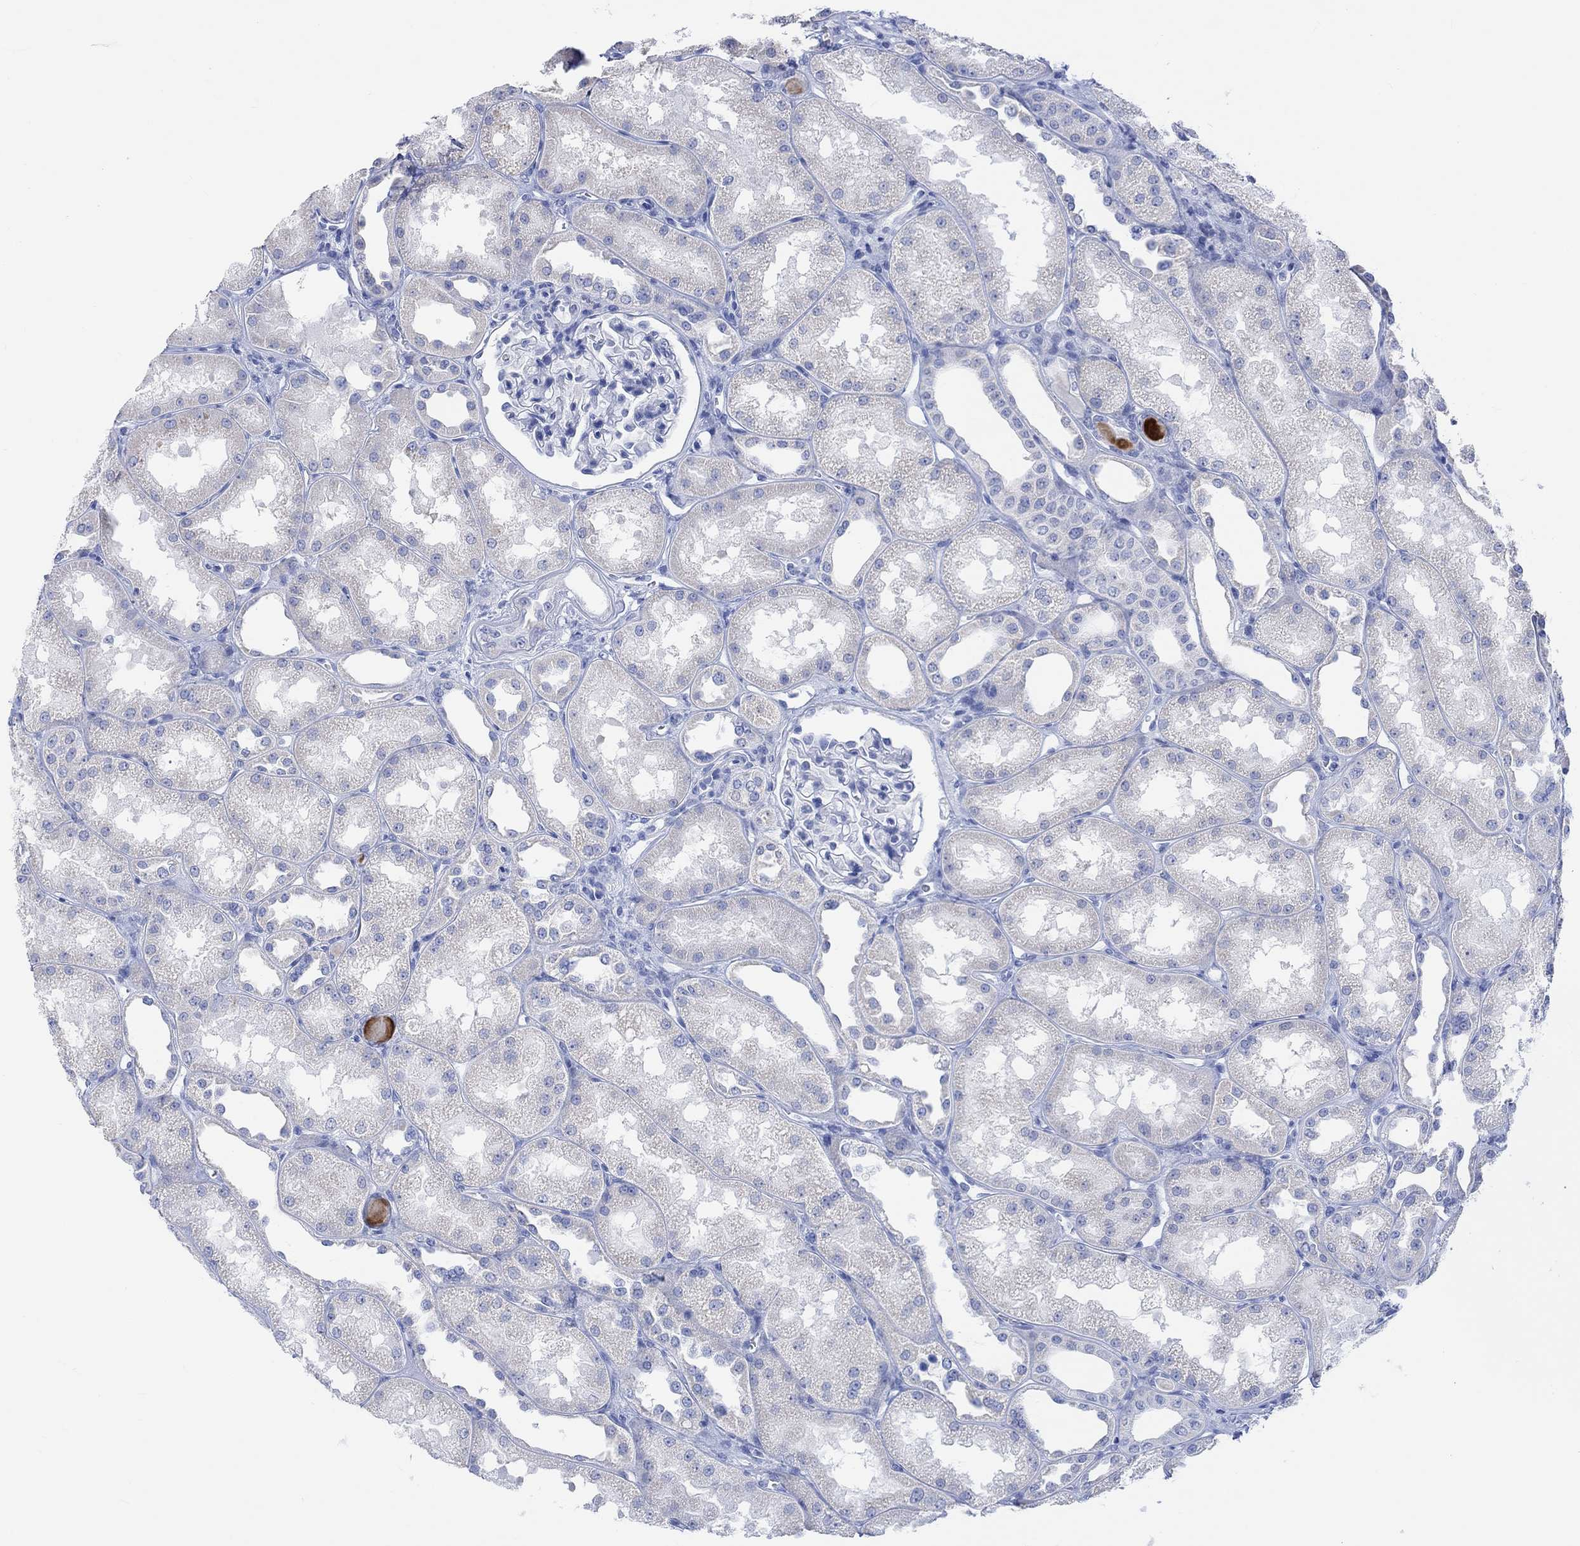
{"staining": {"intensity": "negative", "quantity": "none", "location": "none"}, "tissue": "kidney", "cell_type": "Cells in glomeruli", "image_type": "normal", "snomed": [{"axis": "morphology", "description": "Normal tissue, NOS"}, {"axis": "topography", "description": "Kidney"}], "caption": "Unremarkable kidney was stained to show a protein in brown. There is no significant positivity in cells in glomeruli.", "gene": "CALCA", "patient": {"sex": "male", "age": 61}}